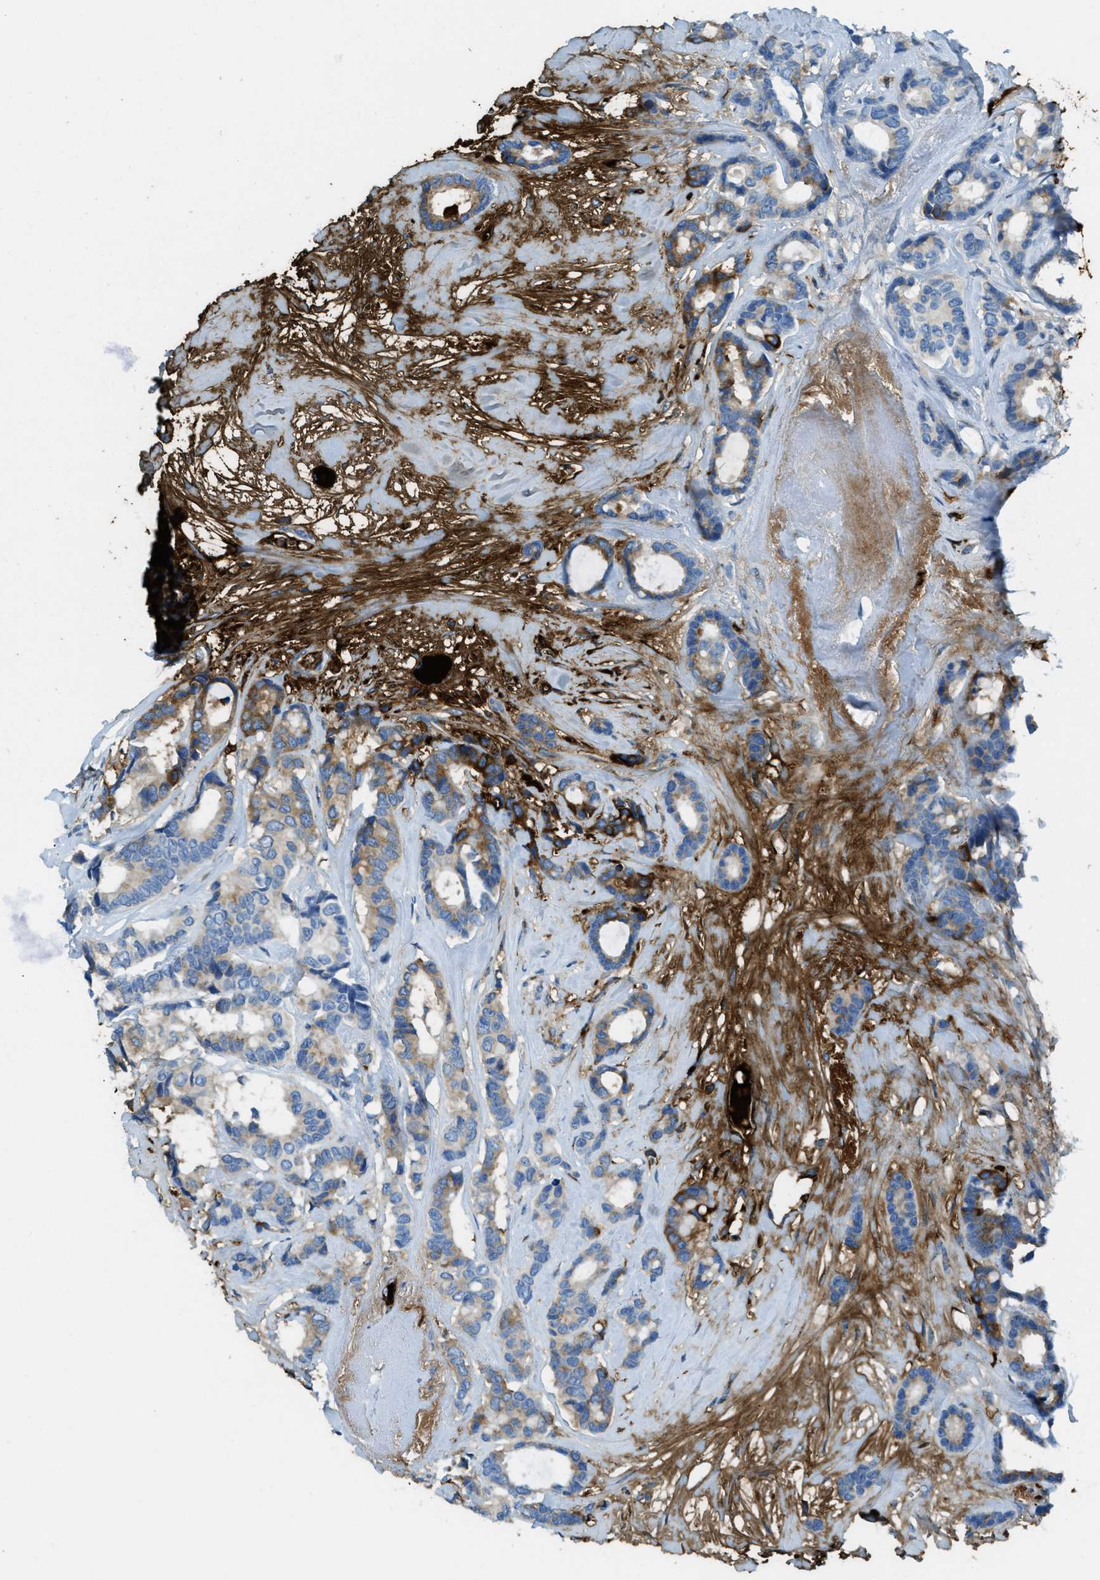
{"staining": {"intensity": "weak", "quantity": "25%-75%", "location": "cytoplasmic/membranous"}, "tissue": "breast cancer", "cell_type": "Tumor cells", "image_type": "cancer", "snomed": [{"axis": "morphology", "description": "Duct carcinoma"}, {"axis": "topography", "description": "Breast"}], "caption": "Approximately 25%-75% of tumor cells in human intraductal carcinoma (breast) show weak cytoplasmic/membranous protein positivity as visualized by brown immunohistochemical staining.", "gene": "TRIM59", "patient": {"sex": "female", "age": 87}}